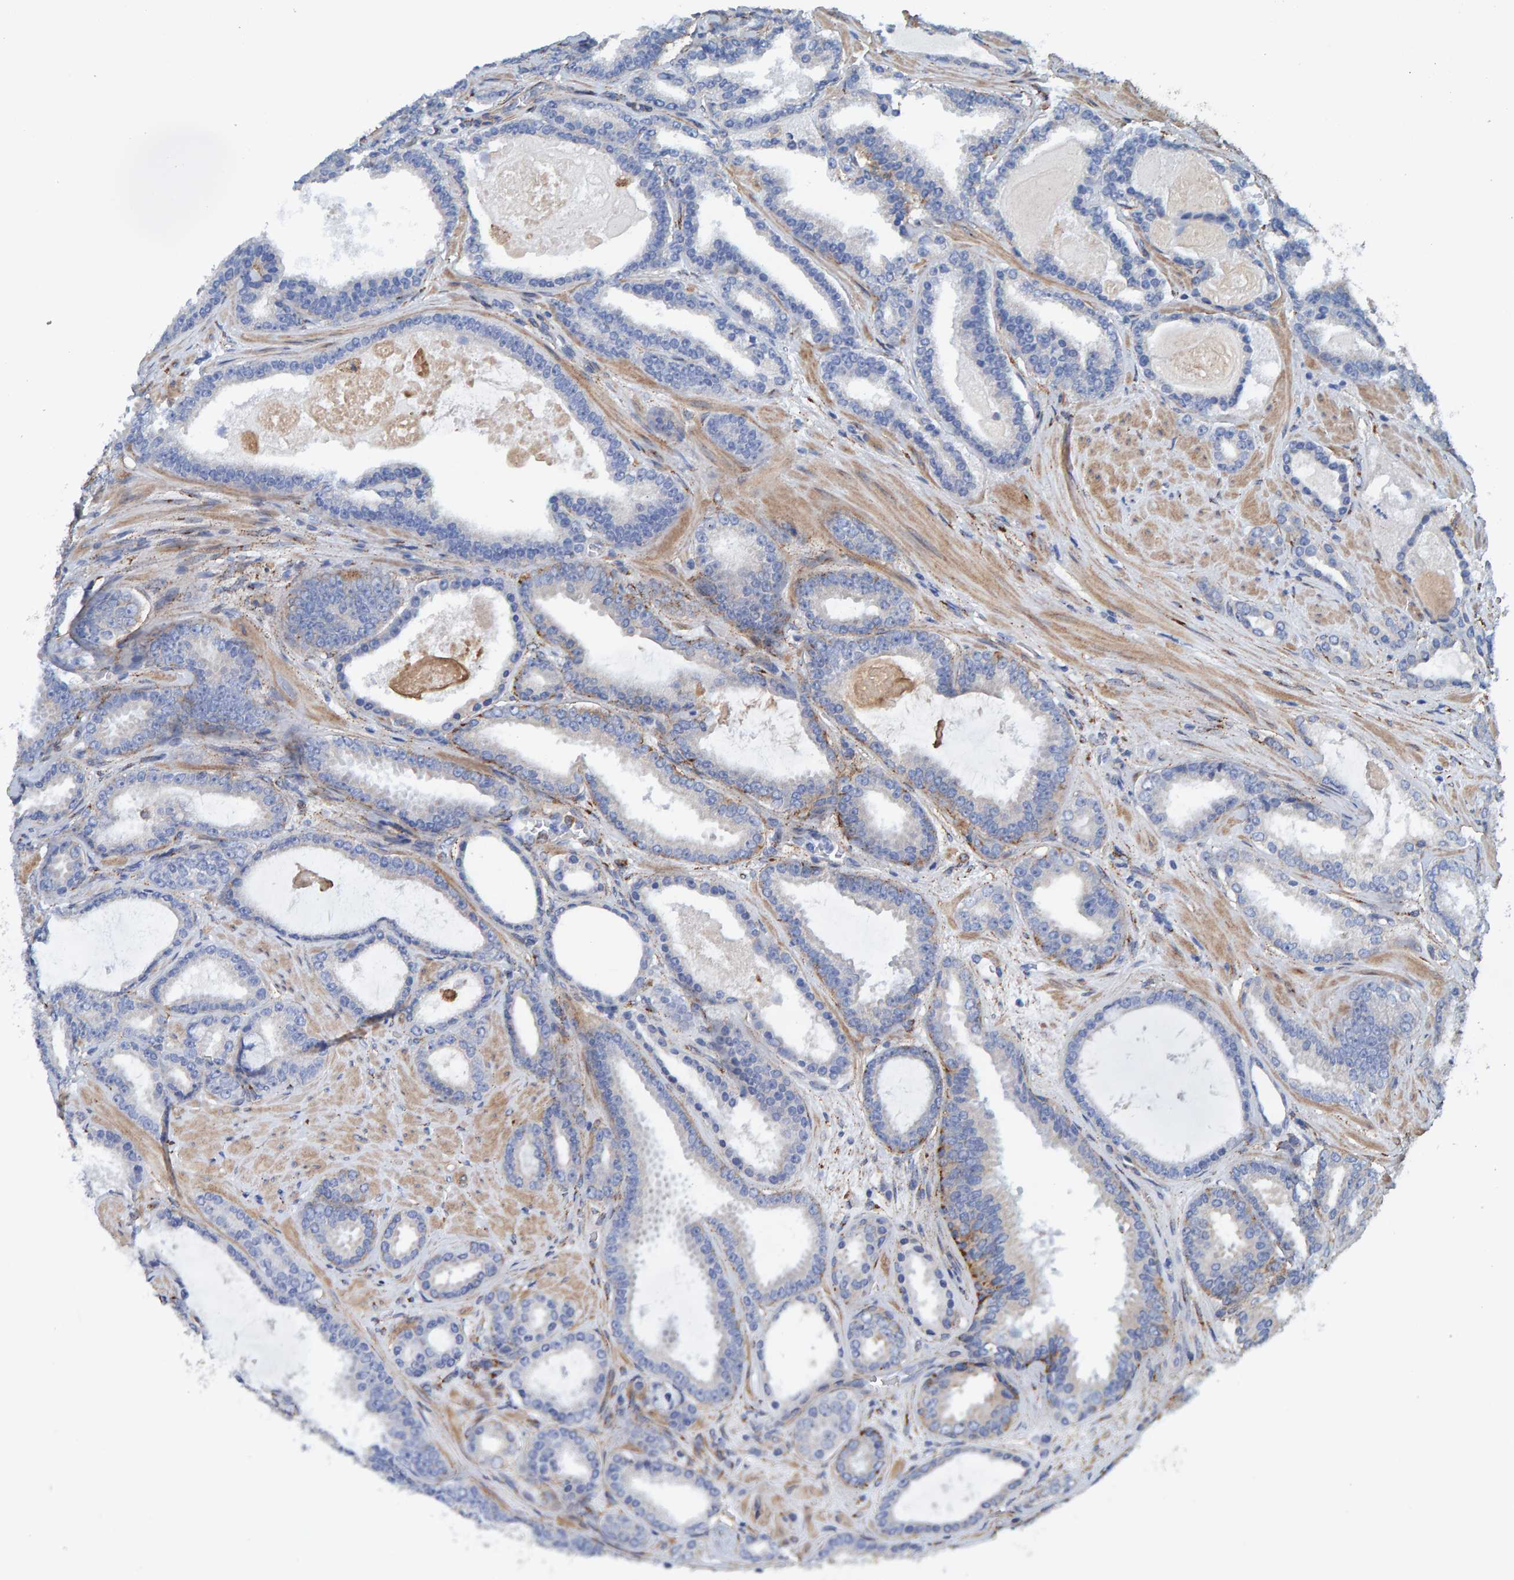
{"staining": {"intensity": "moderate", "quantity": "<25%", "location": "cytoplasmic/membranous"}, "tissue": "prostate cancer", "cell_type": "Tumor cells", "image_type": "cancer", "snomed": [{"axis": "morphology", "description": "Adenocarcinoma, High grade"}, {"axis": "topography", "description": "Prostate"}], "caption": "There is low levels of moderate cytoplasmic/membranous positivity in tumor cells of prostate cancer, as demonstrated by immunohistochemical staining (brown color).", "gene": "LRP1", "patient": {"sex": "male", "age": 60}}